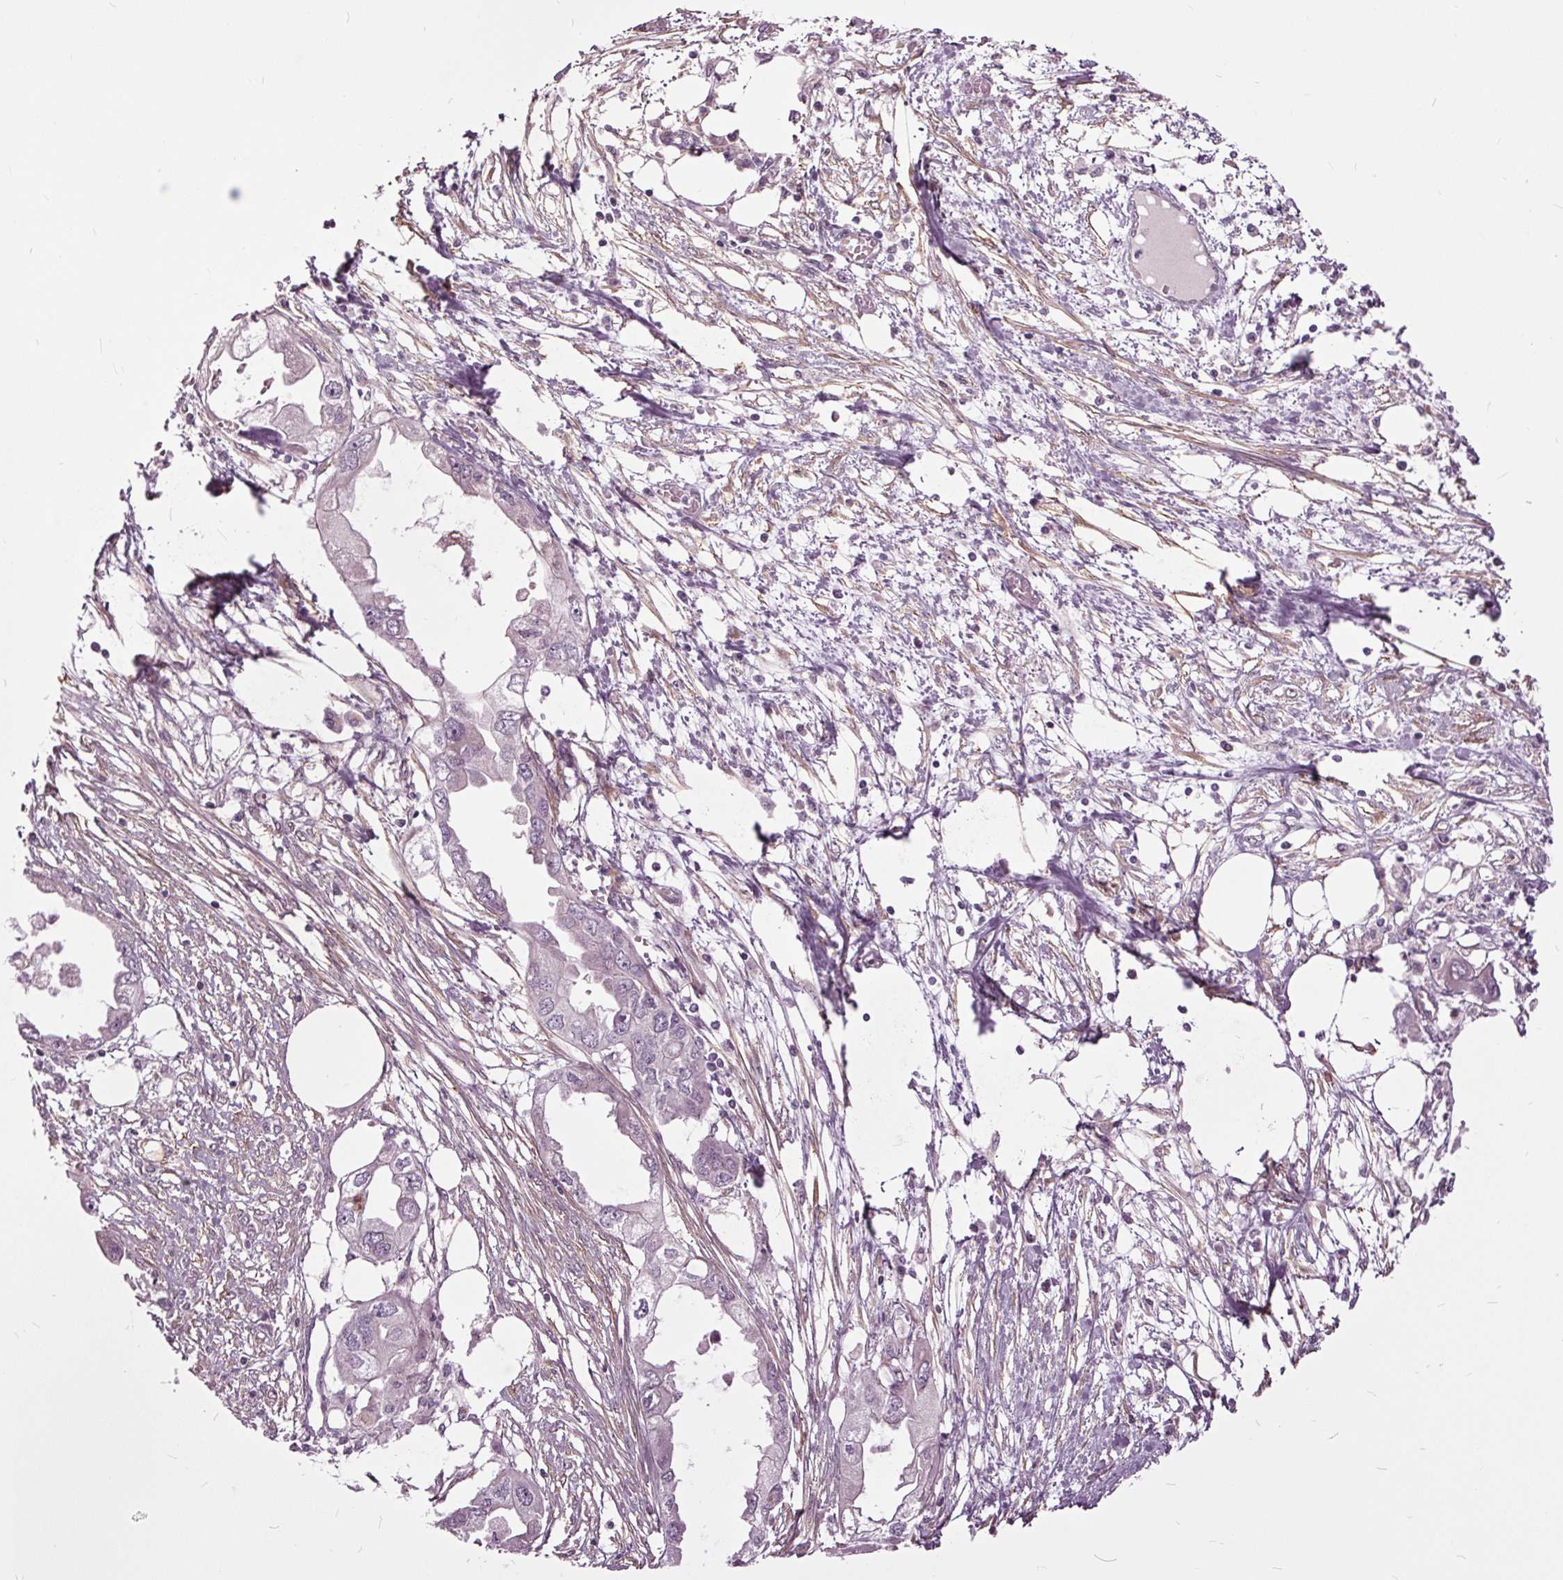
{"staining": {"intensity": "negative", "quantity": "none", "location": "none"}, "tissue": "endometrial cancer", "cell_type": "Tumor cells", "image_type": "cancer", "snomed": [{"axis": "morphology", "description": "Adenocarcinoma, NOS"}, {"axis": "morphology", "description": "Adenocarcinoma, metastatic, NOS"}, {"axis": "topography", "description": "Adipose tissue"}, {"axis": "topography", "description": "Endometrium"}], "caption": "Micrograph shows no protein positivity in tumor cells of endometrial cancer tissue. The staining was performed using DAB (3,3'-diaminobenzidine) to visualize the protein expression in brown, while the nuclei were stained in blue with hematoxylin (Magnification: 20x).", "gene": "HAUS5", "patient": {"sex": "female", "age": 67}}